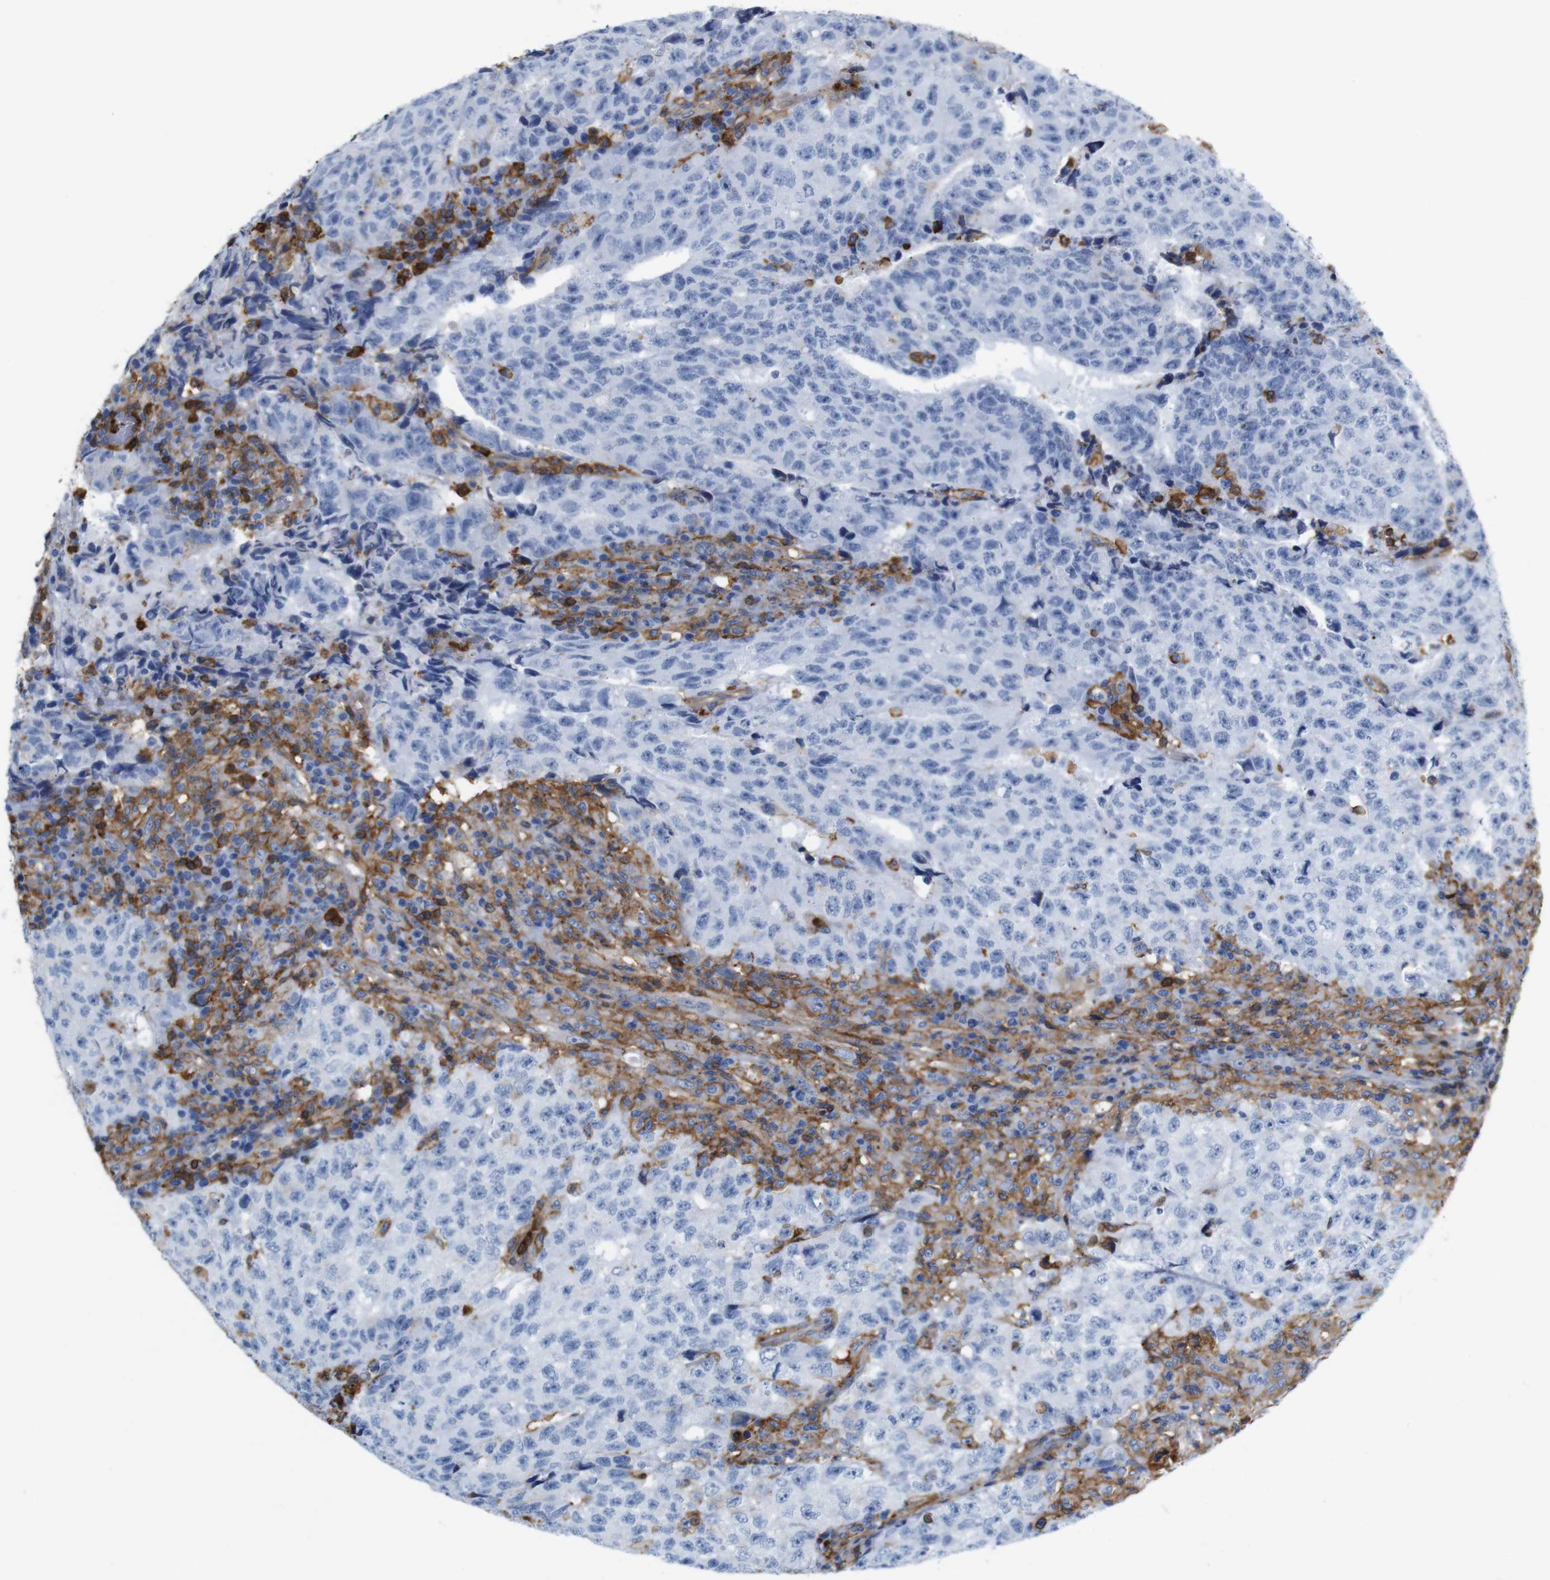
{"staining": {"intensity": "negative", "quantity": "none", "location": "none"}, "tissue": "testis cancer", "cell_type": "Tumor cells", "image_type": "cancer", "snomed": [{"axis": "morphology", "description": "Necrosis, NOS"}, {"axis": "morphology", "description": "Carcinoma, Embryonal, NOS"}, {"axis": "topography", "description": "Testis"}], "caption": "DAB immunohistochemical staining of testis cancer (embryonal carcinoma) shows no significant expression in tumor cells.", "gene": "ANXA1", "patient": {"sex": "male", "age": 19}}